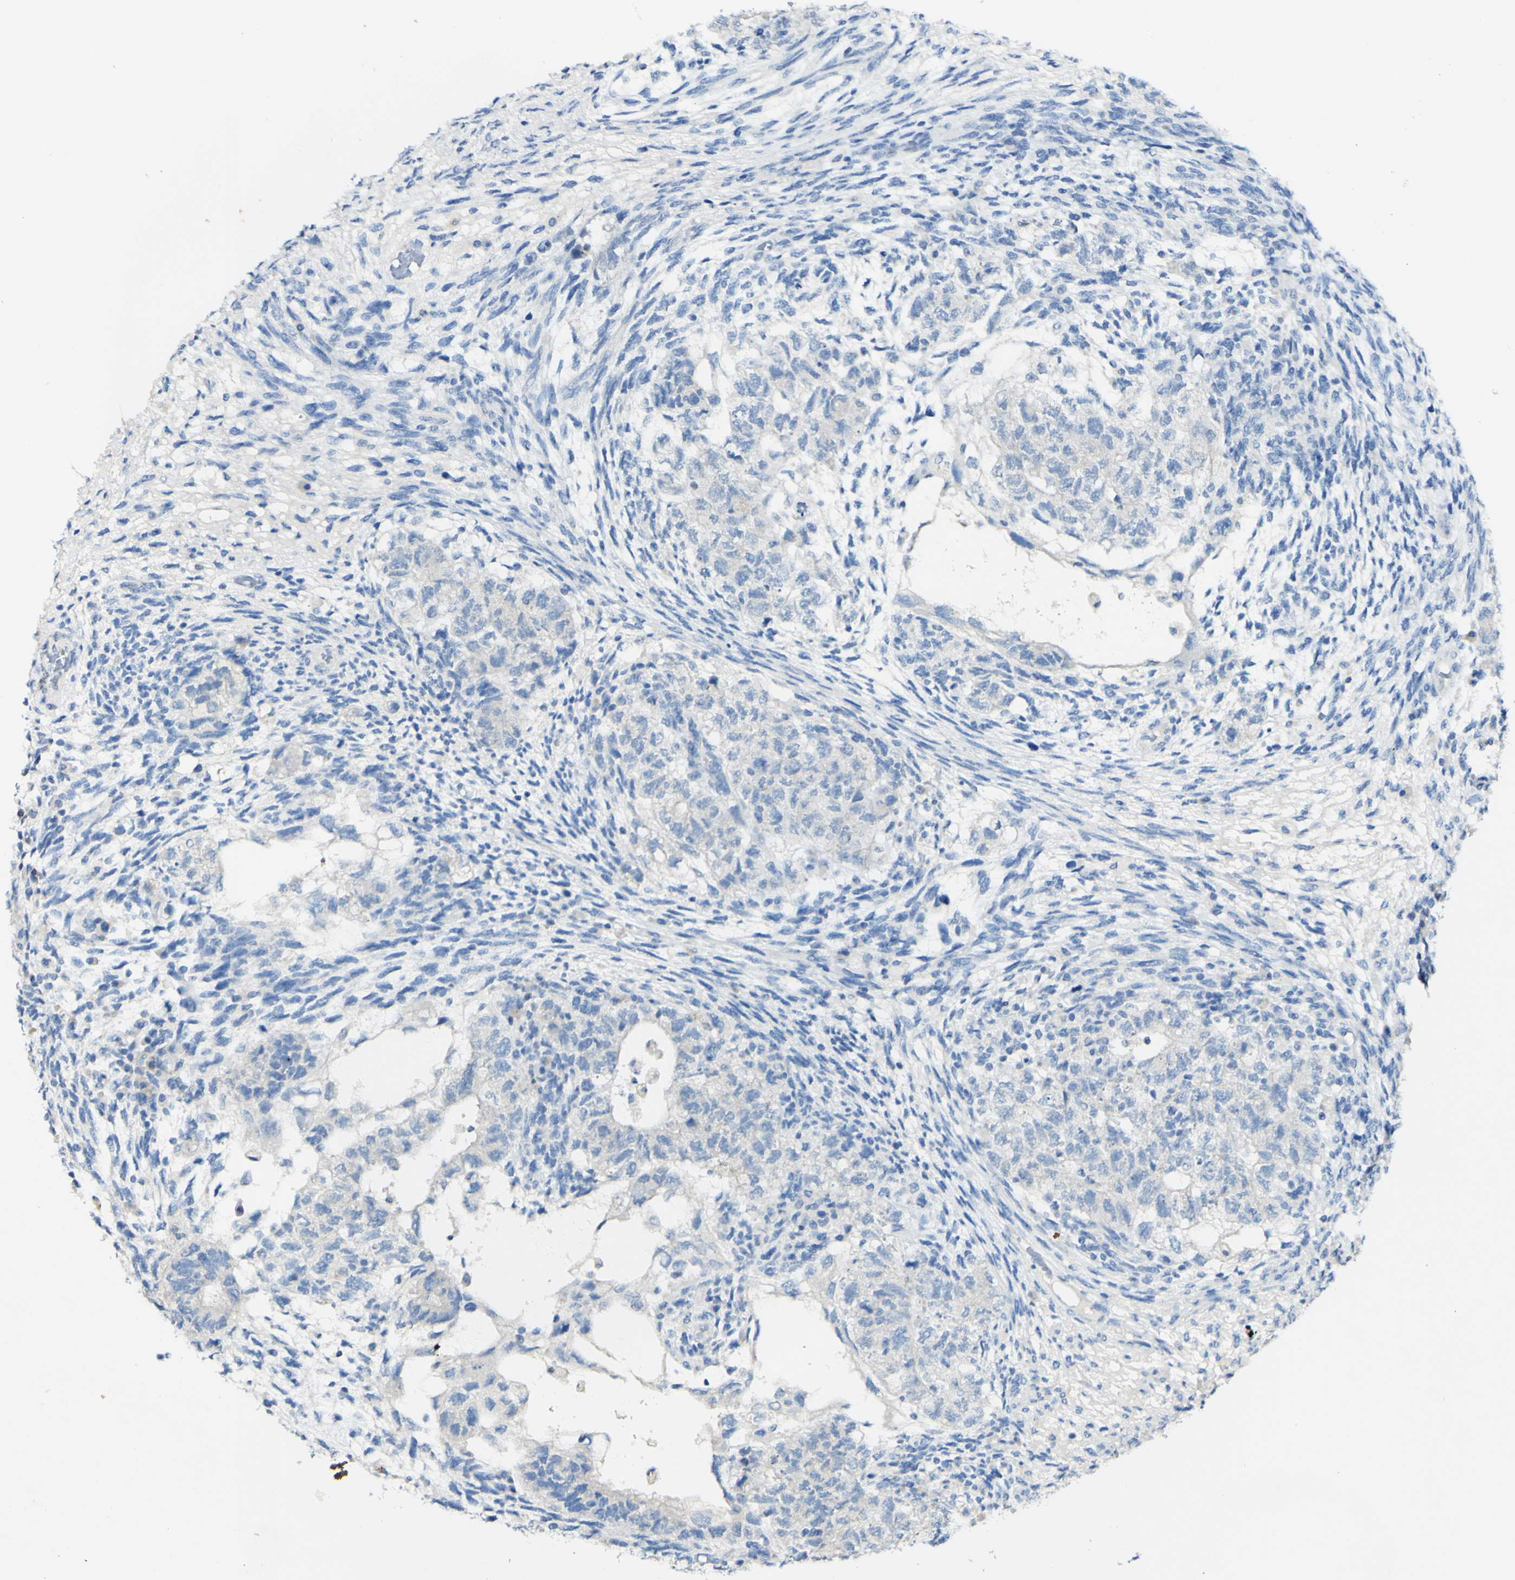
{"staining": {"intensity": "negative", "quantity": "none", "location": "none"}, "tissue": "testis cancer", "cell_type": "Tumor cells", "image_type": "cancer", "snomed": [{"axis": "morphology", "description": "Normal tissue, NOS"}, {"axis": "morphology", "description": "Carcinoma, Embryonal, NOS"}, {"axis": "topography", "description": "Testis"}], "caption": "DAB immunohistochemical staining of testis cancer shows no significant positivity in tumor cells.", "gene": "FGF4", "patient": {"sex": "male", "age": 36}}